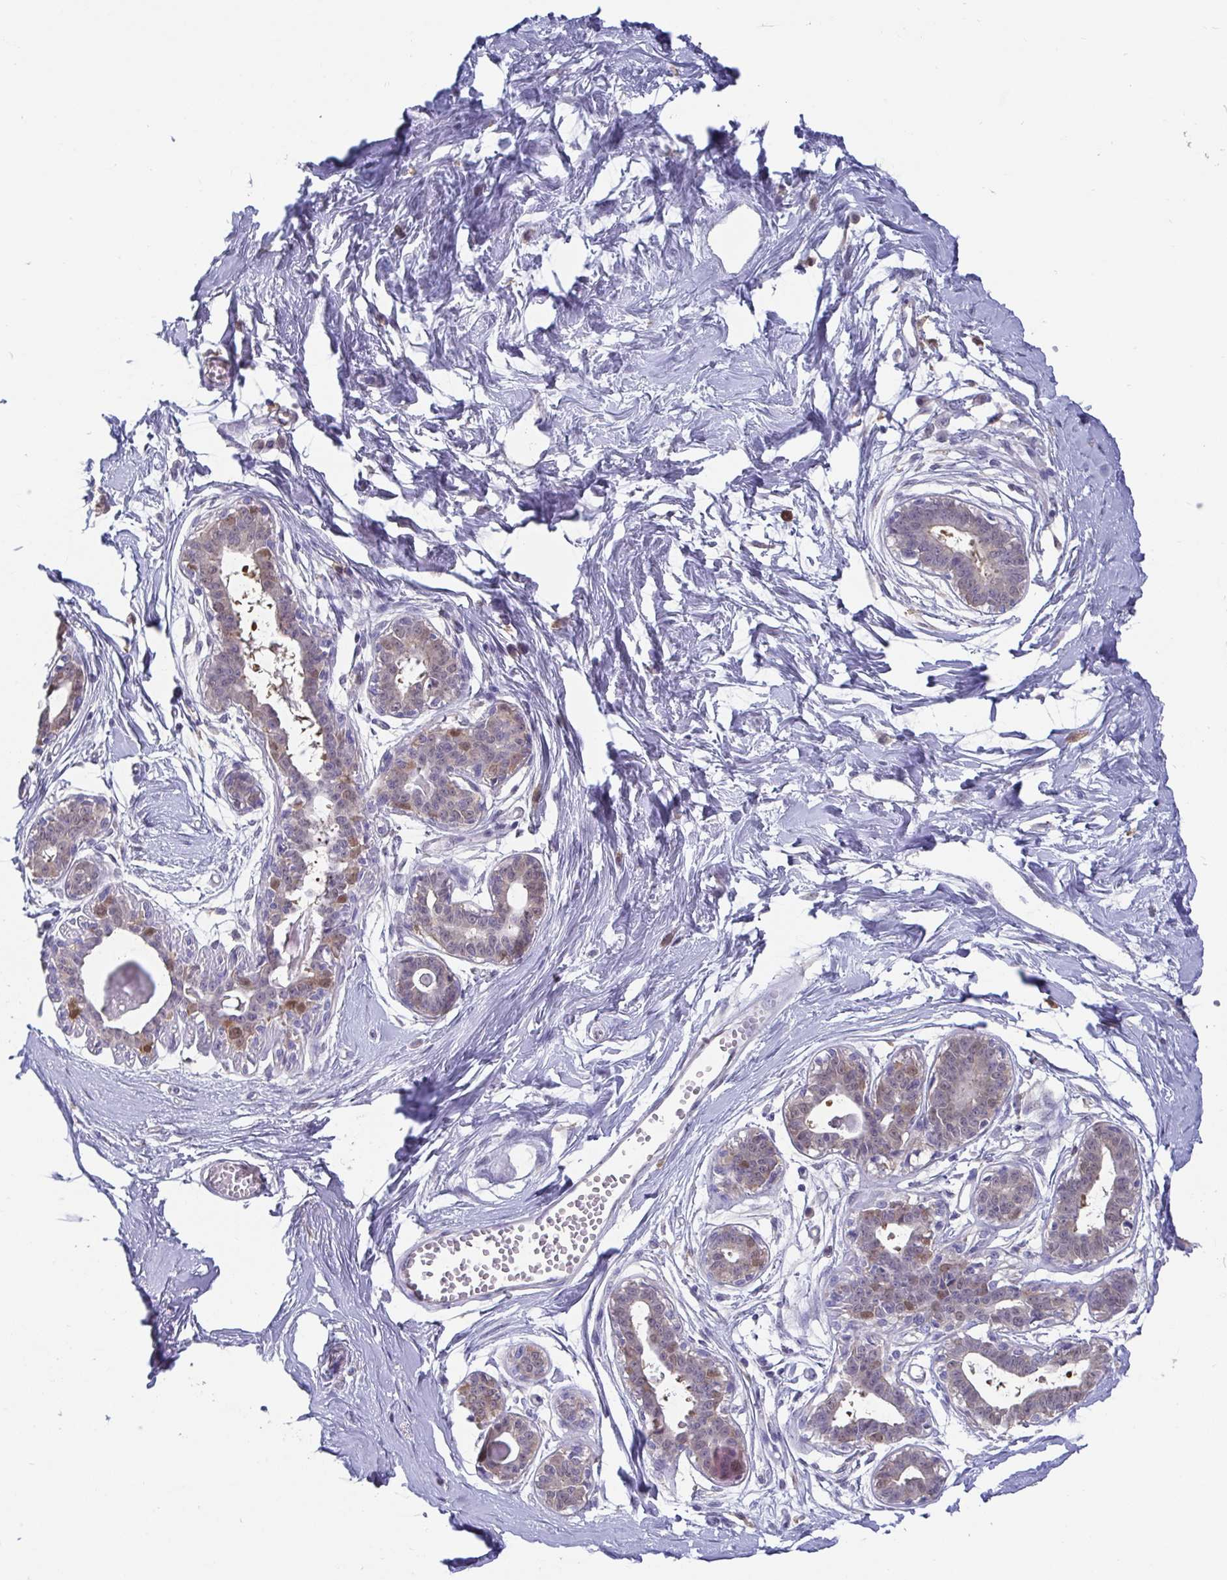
{"staining": {"intensity": "negative", "quantity": "none", "location": "none"}, "tissue": "breast", "cell_type": "Adipocytes", "image_type": "normal", "snomed": [{"axis": "morphology", "description": "Normal tissue, NOS"}, {"axis": "topography", "description": "Breast"}], "caption": "Adipocytes show no significant protein staining in benign breast. (DAB immunohistochemistry (IHC), high magnification).", "gene": "IDH1", "patient": {"sex": "female", "age": 45}}